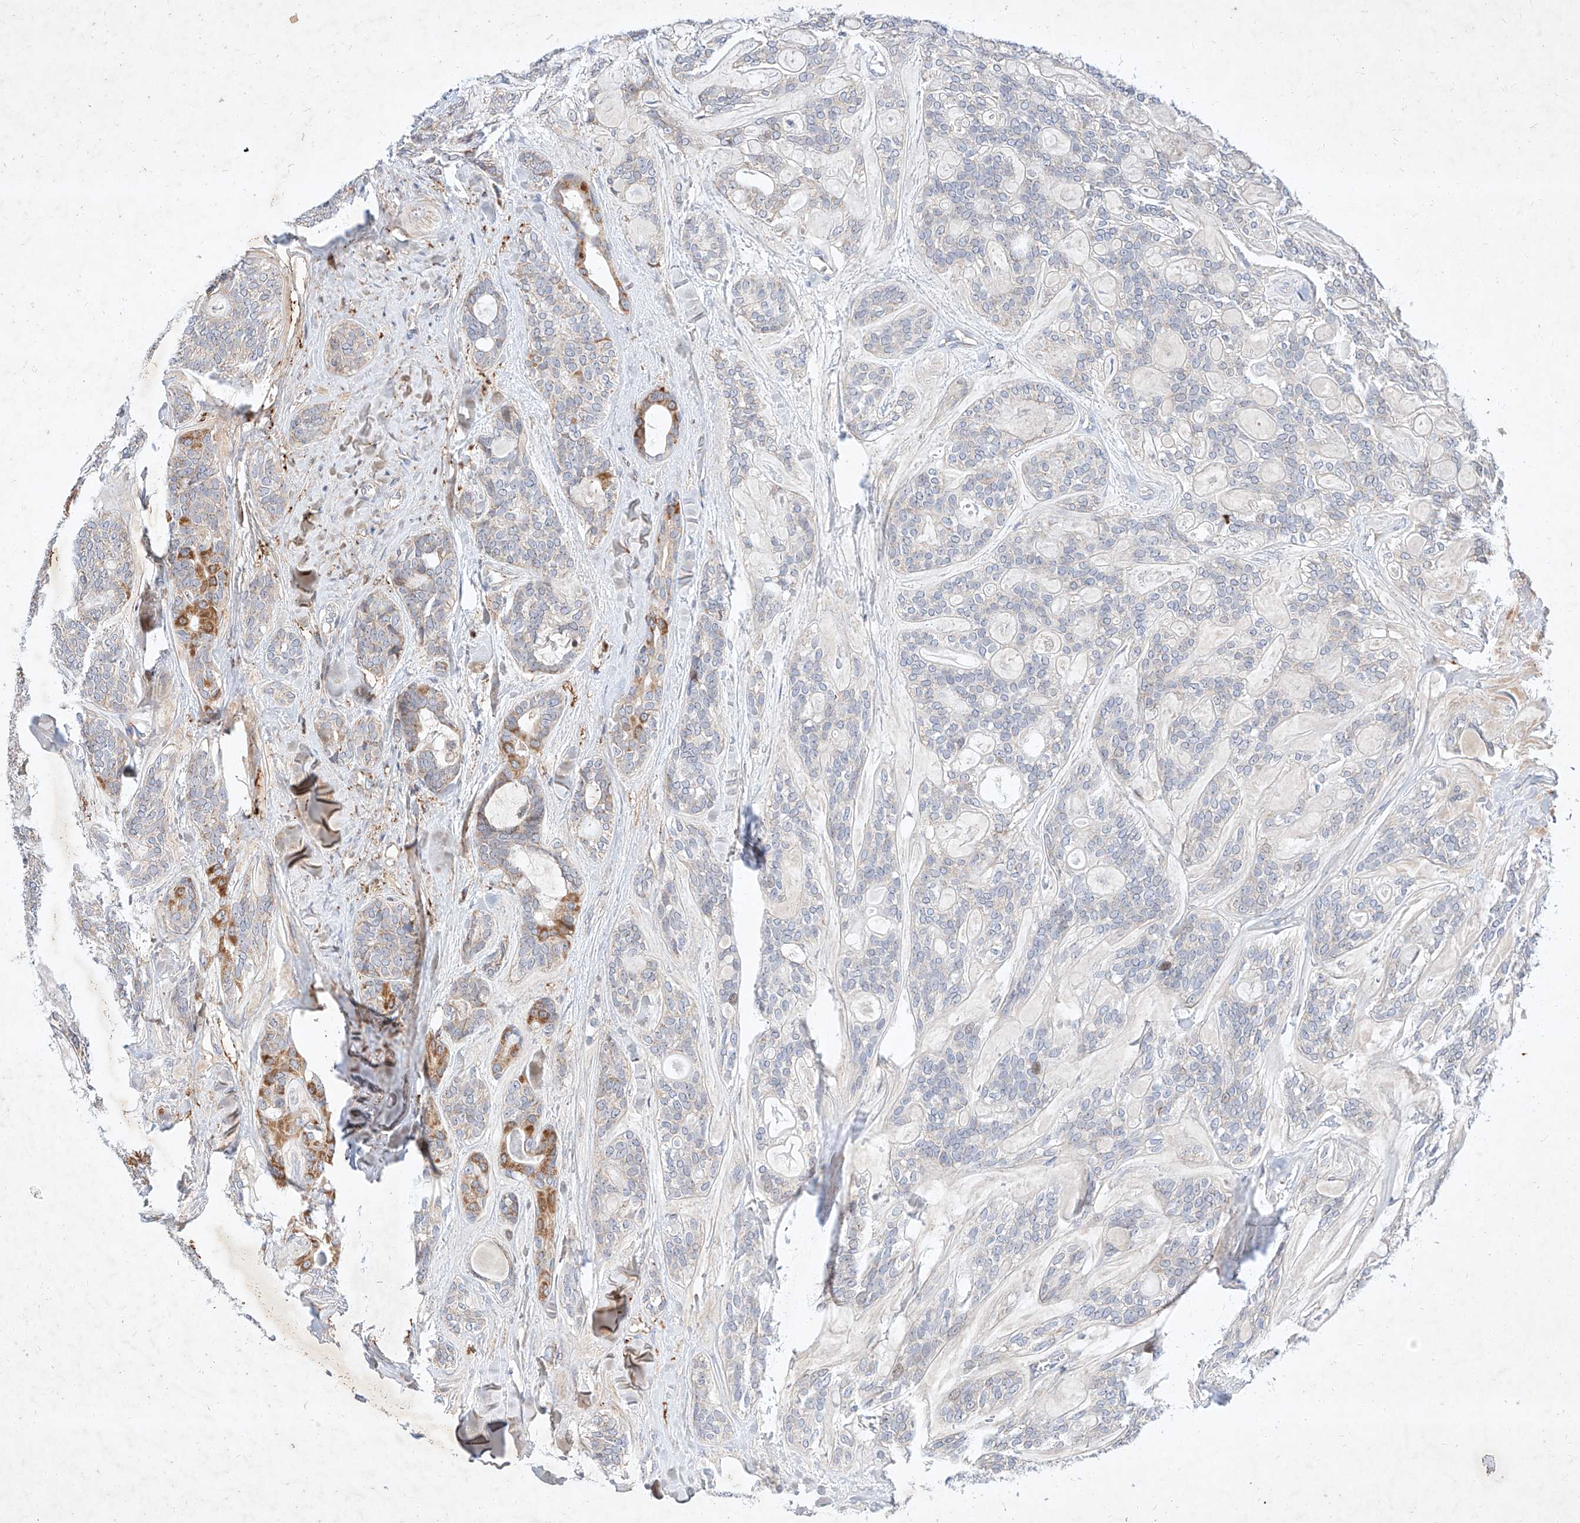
{"staining": {"intensity": "moderate", "quantity": "<25%", "location": "cytoplasmic/membranous"}, "tissue": "head and neck cancer", "cell_type": "Tumor cells", "image_type": "cancer", "snomed": [{"axis": "morphology", "description": "Adenocarcinoma, NOS"}, {"axis": "topography", "description": "Head-Neck"}], "caption": "A high-resolution histopathology image shows immunohistochemistry (IHC) staining of head and neck cancer (adenocarcinoma), which exhibits moderate cytoplasmic/membranous staining in approximately <25% of tumor cells.", "gene": "OSGEPL1", "patient": {"sex": "male", "age": 66}}